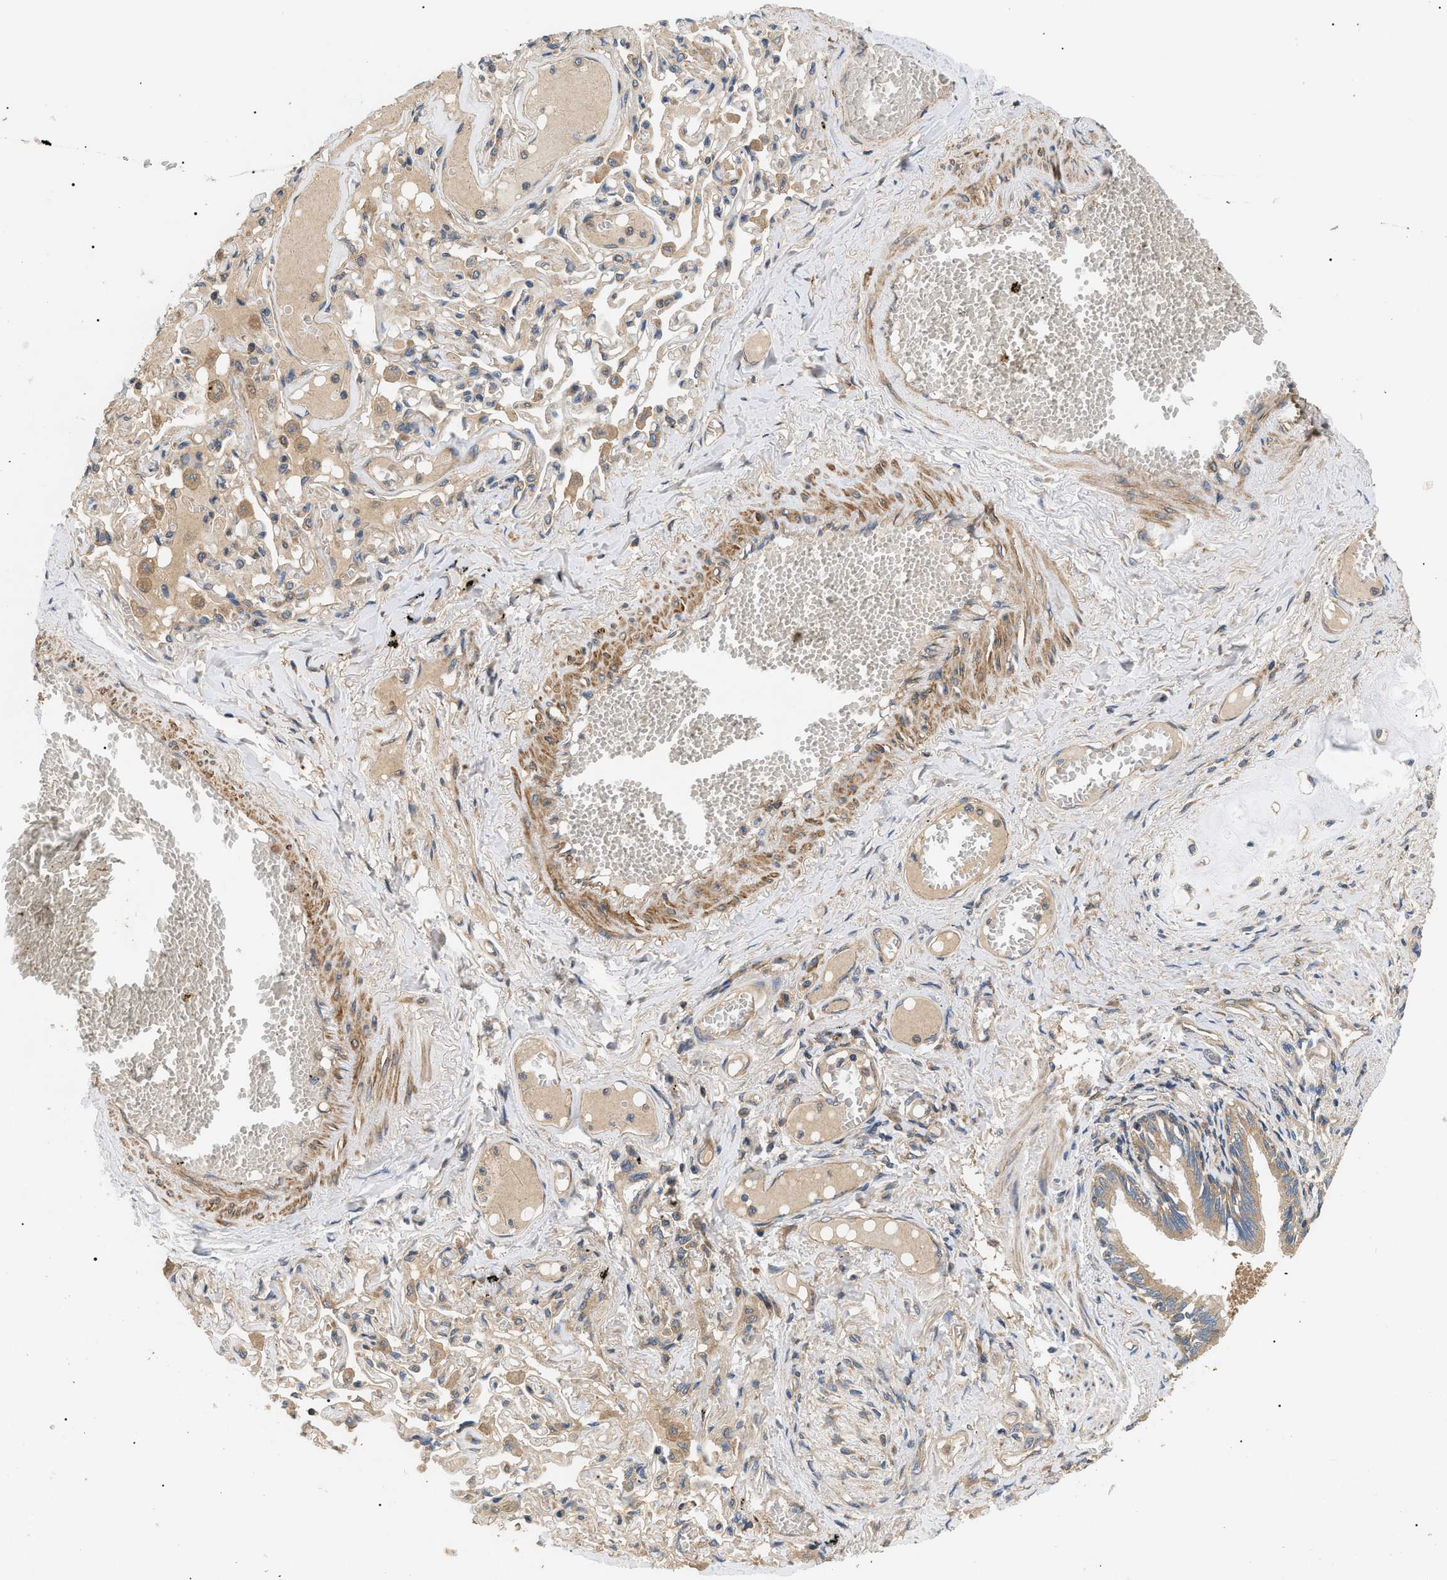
{"staining": {"intensity": "moderate", "quantity": ">75%", "location": "cytoplasmic/membranous"}, "tissue": "bronchus", "cell_type": "Respiratory epithelial cells", "image_type": "normal", "snomed": [{"axis": "morphology", "description": "Normal tissue, NOS"}, {"axis": "morphology", "description": "Inflammation, NOS"}, {"axis": "topography", "description": "Cartilage tissue"}, {"axis": "topography", "description": "Lung"}], "caption": "Brown immunohistochemical staining in unremarkable human bronchus shows moderate cytoplasmic/membranous expression in approximately >75% of respiratory epithelial cells.", "gene": "PPM1B", "patient": {"sex": "male", "age": 71}}